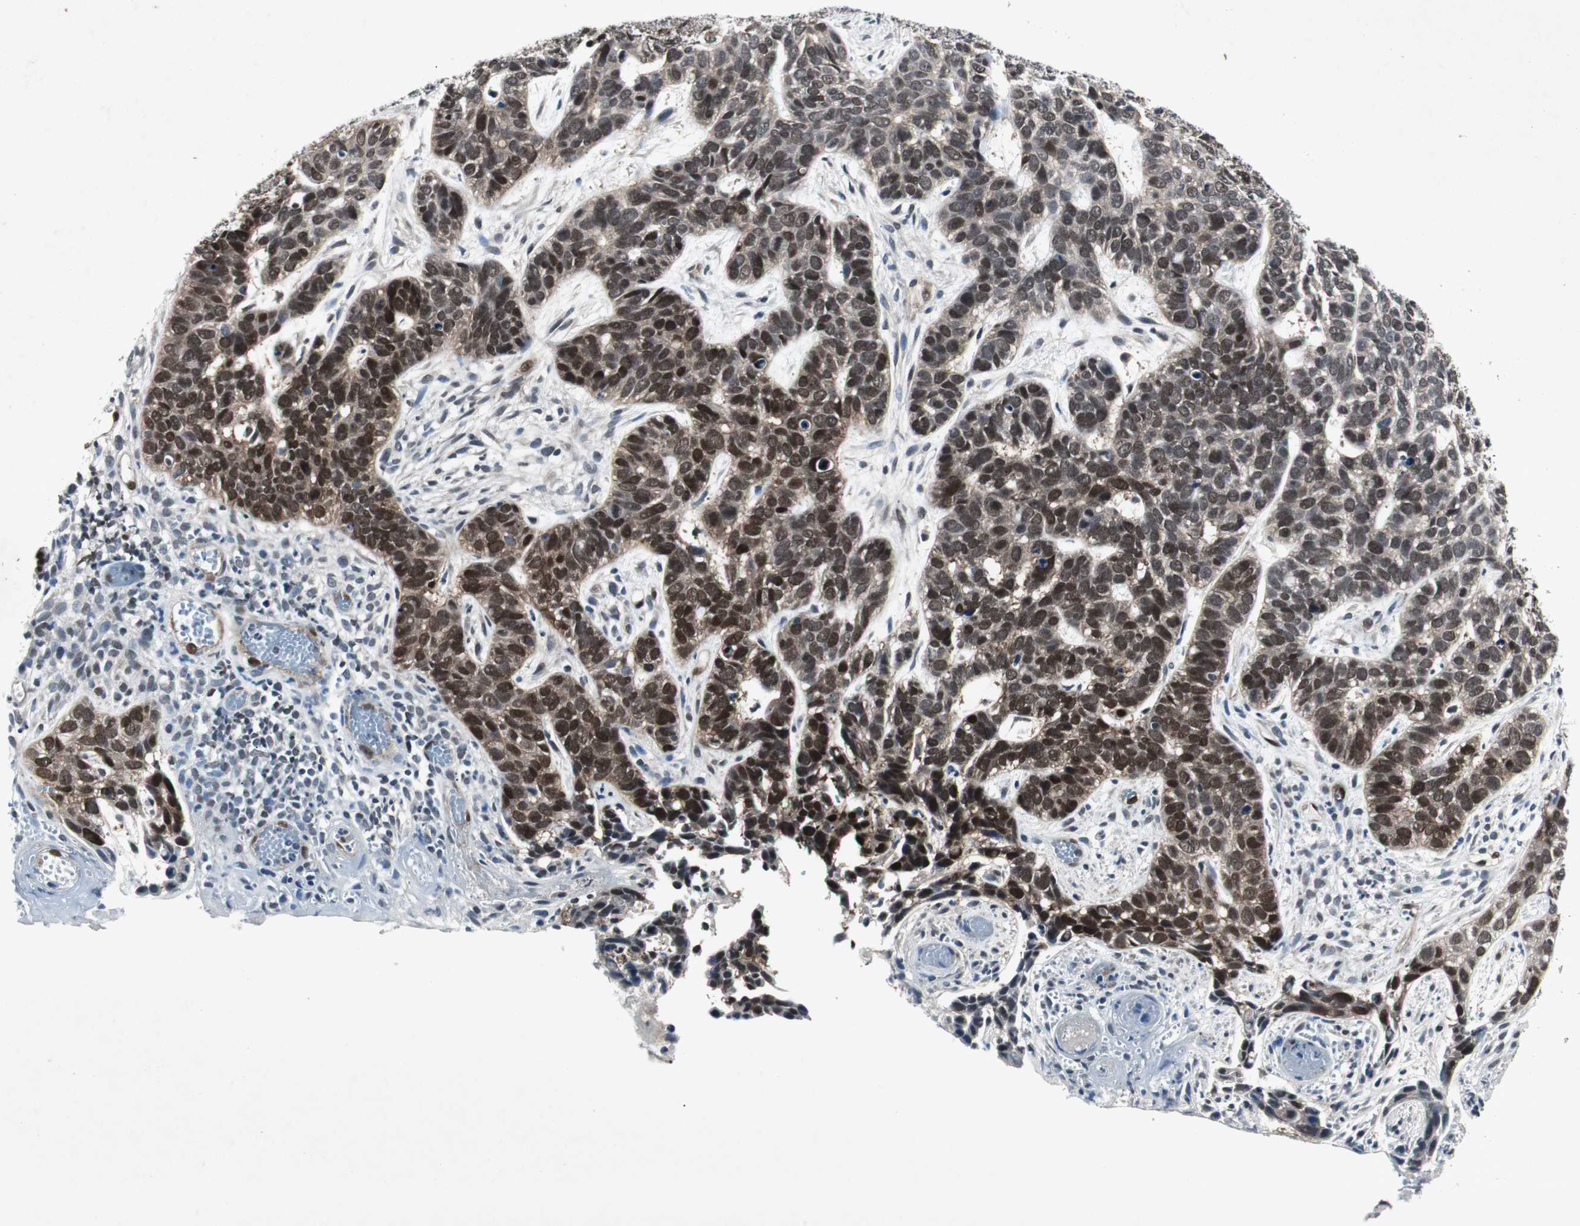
{"staining": {"intensity": "moderate", "quantity": ">75%", "location": "cytoplasmic/membranous,nuclear"}, "tissue": "skin cancer", "cell_type": "Tumor cells", "image_type": "cancer", "snomed": [{"axis": "morphology", "description": "Basal cell carcinoma"}, {"axis": "topography", "description": "Skin"}], "caption": "About >75% of tumor cells in skin cancer (basal cell carcinoma) exhibit moderate cytoplasmic/membranous and nuclear protein positivity as visualized by brown immunohistochemical staining.", "gene": "SMAD1", "patient": {"sex": "male", "age": 87}}